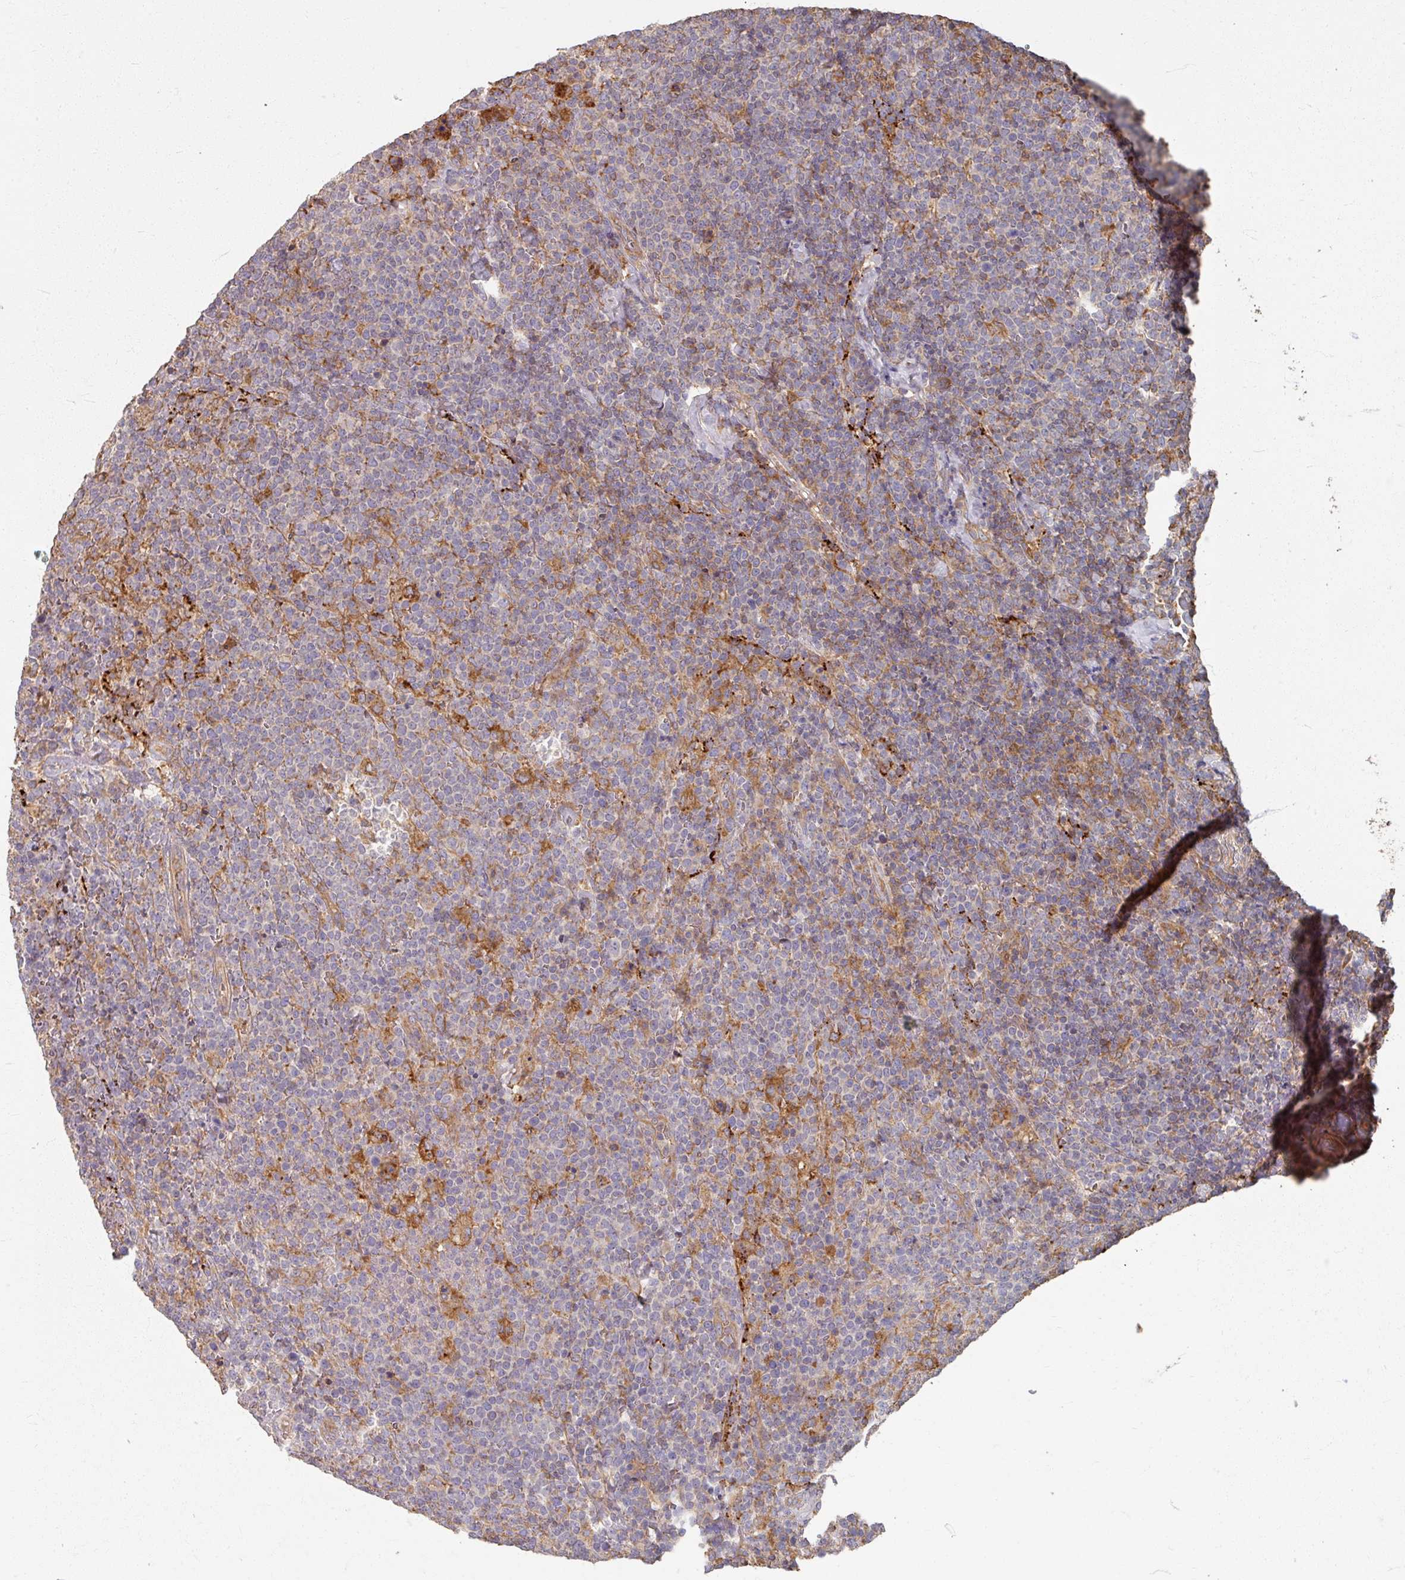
{"staining": {"intensity": "negative", "quantity": "none", "location": "none"}, "tissue": "lymphoma", "cell_type": "Tumor cells", "image_type": "cancer", "snomed": [{"axis": "morphology", "description": "Malignant lymphoma, non-Hodgkin's type, High grade"}, {"axis": "topography", "description": "Lymph node"}], "caption": "The photomicrograph exhibits no significant expression in tumor cells of lymphoma. (Immunohistochemistry, brightfield microscopy, high magnification).", "gene": "CCDC68", "patient": {"sex": "male", "age": 61}}